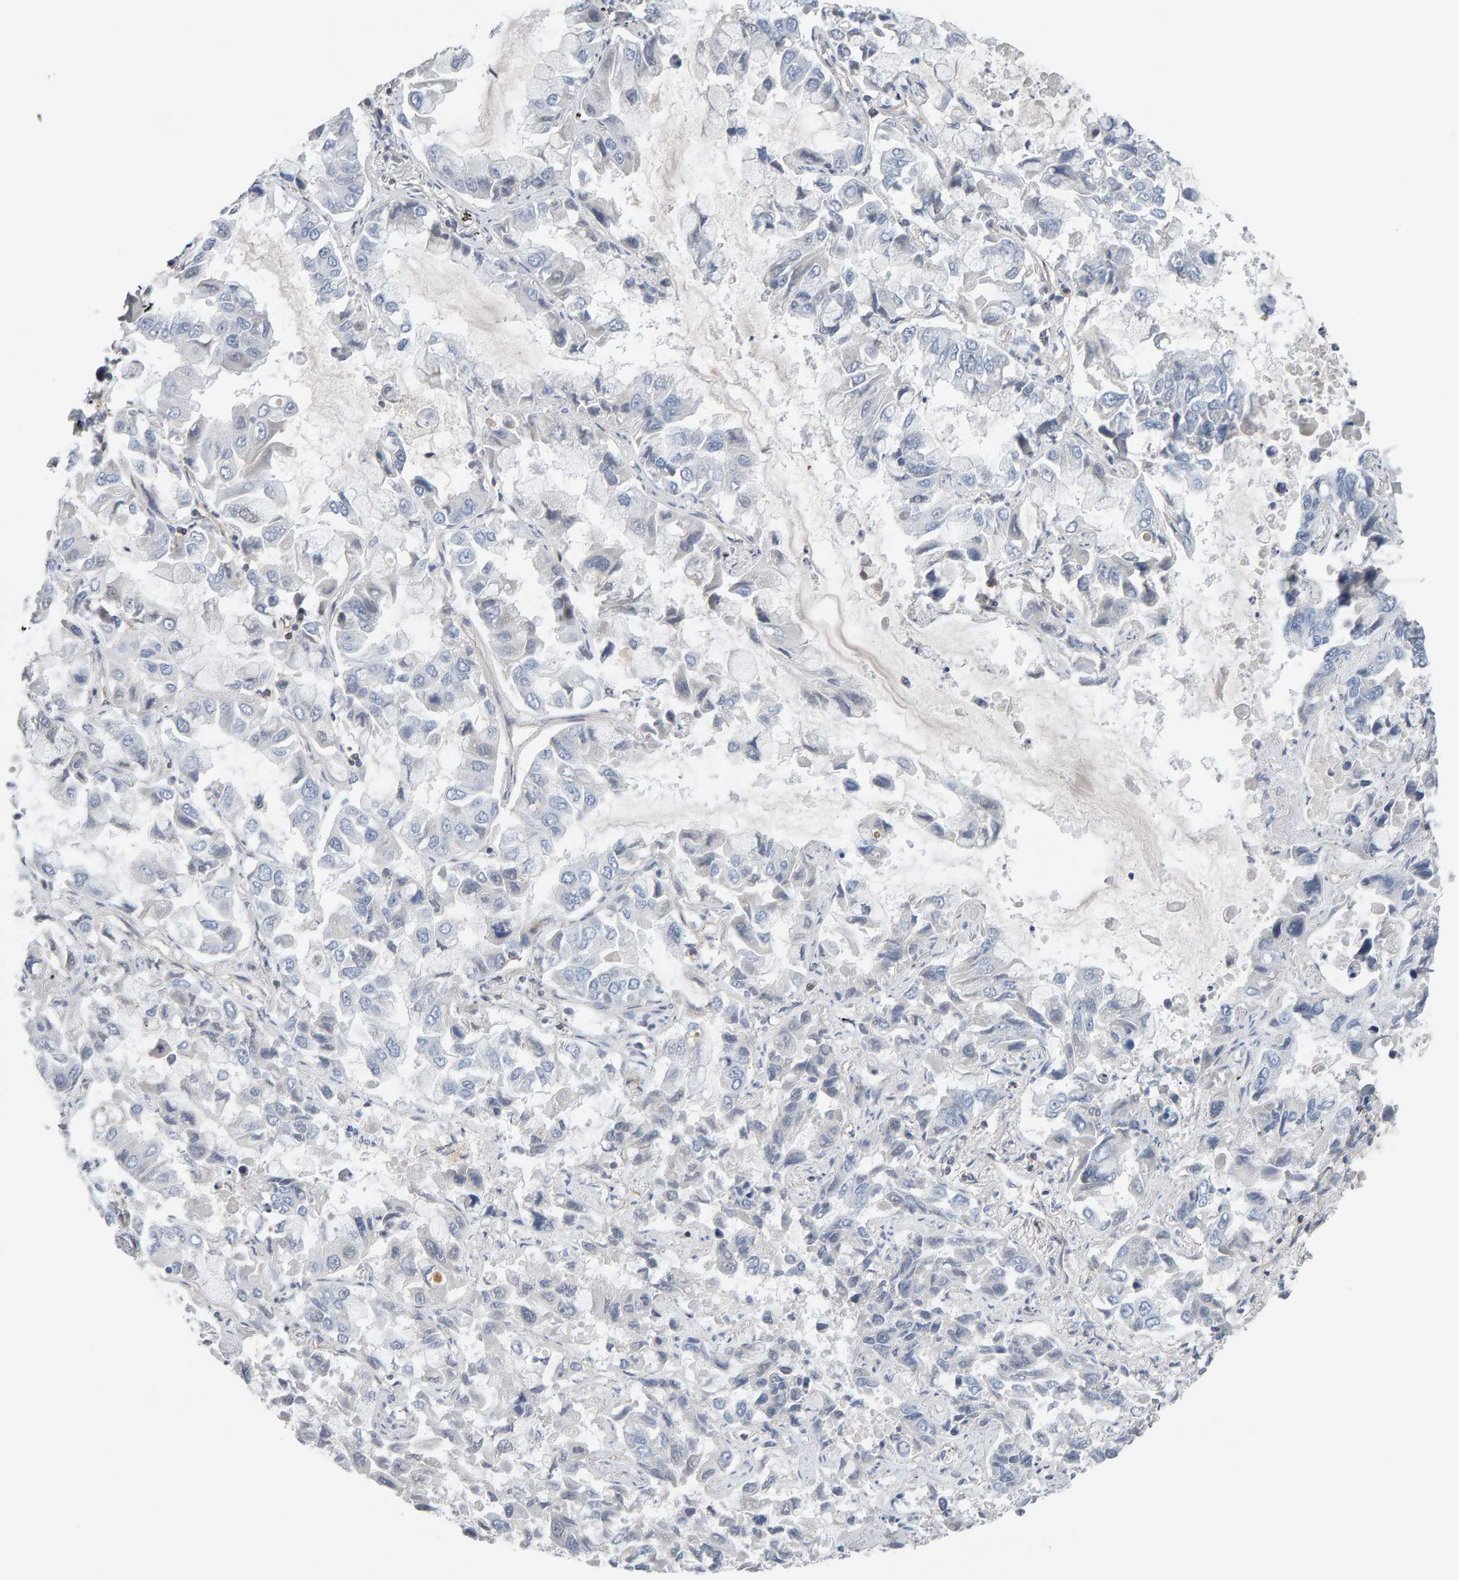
{"staining": {"intensity": "negative", "quantity": "none", "location": "none"}, "tissue": "lung cancer", "cell_type": "Tumor cells", "image_type": "cancer", "snomed": [{"axis": "morphology", "description": "Adenocarcinoma, NOS"}, {"axis": "topography", "description": "Lung"}], "caption": "Immunohistochemistry (IHC) photomicrograph of adenocarcinoma (lung) stained for a protein (brown), which exhibits no staining in tumor cells.", "gene": "FYN", "patient": {"sex": "male", "age": 64}}